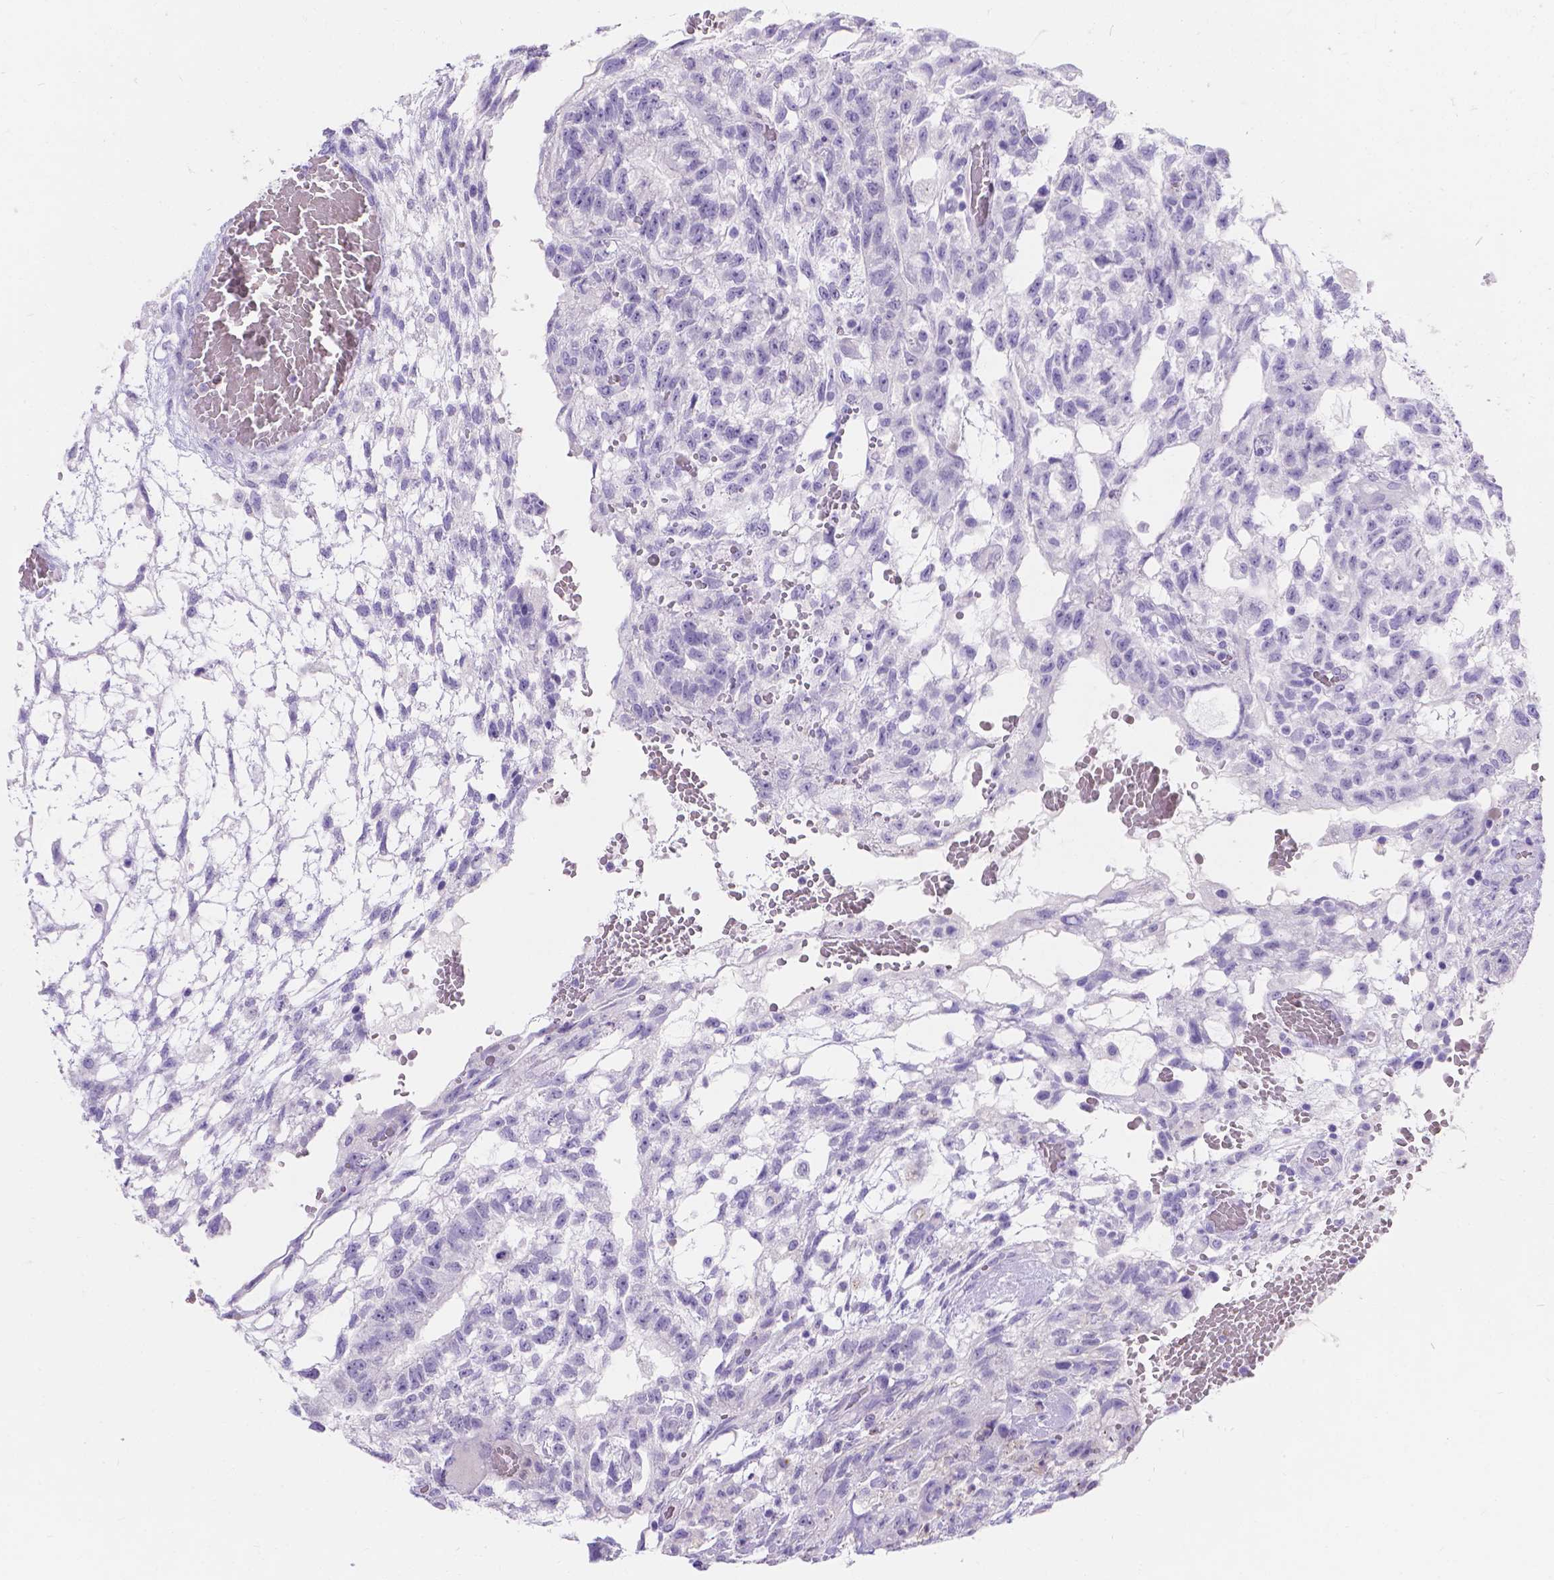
{"staining": {"intensity": "negative", "quantity": "none", "location": "none"}, "tissue": "testis cancer", "cell_type": "Tumor cells", "image_type": "cancer", "snomed": [{"axis": "morphology", "description": "Carcinoma, Embryonal, NOS"}, {"axis": "topography", "description": "Testis"}], "caption": "This is an immunohistochemistry (IHC) image of testis embryonal carcinoma. There is no positivity in tumor cells.", "gene": "GNRHR", "patient": {"sex": "male", "age": 32}}